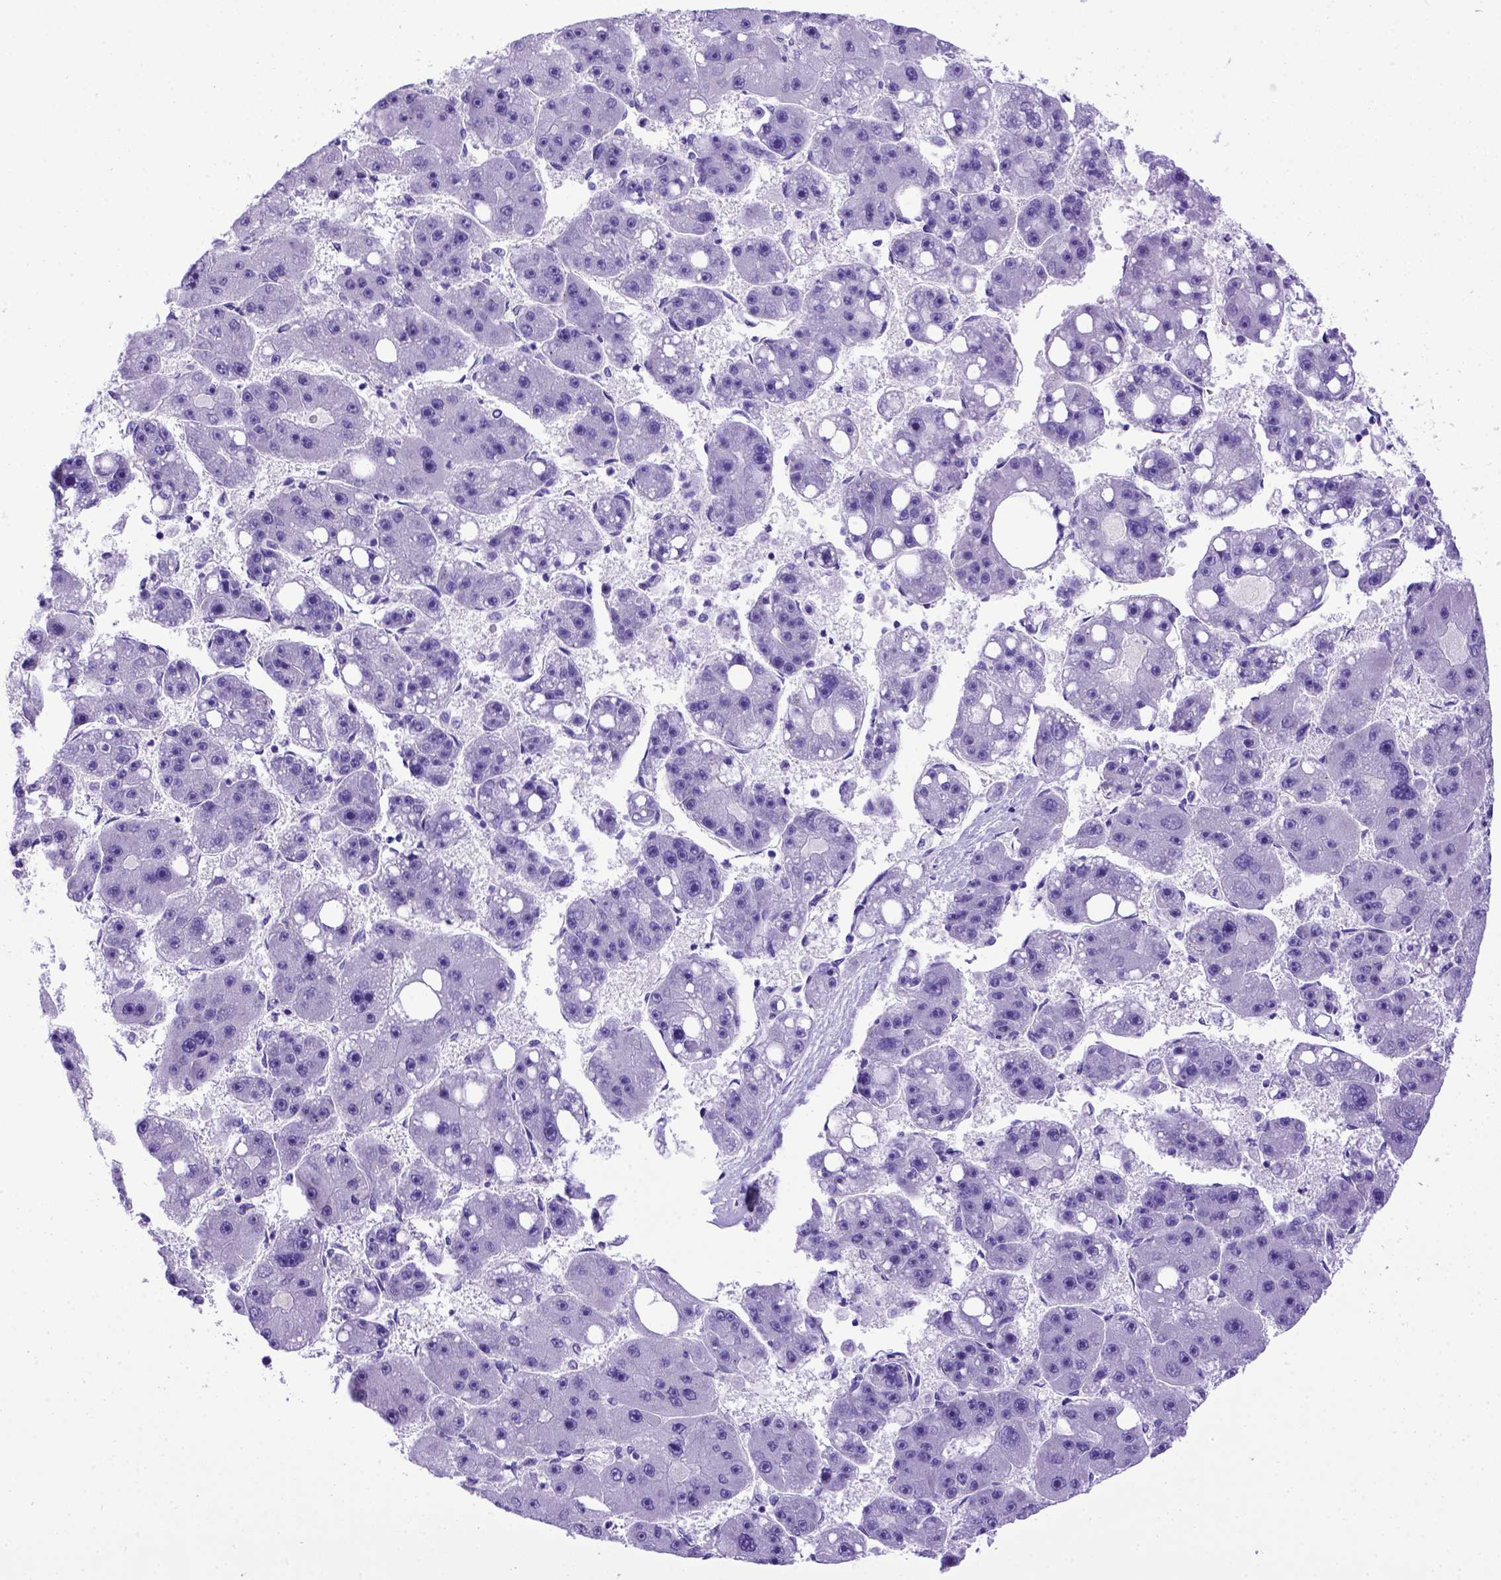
{"staining": {"intensity": "negative", "quantity": "none", "location": "none"}, "tissue": "liver cancer", "cell_type": "Tumor cells", "image_type": "cancer", "snomed": [{"axis": "morphology", "description": "Carcinoma, Hepatocellular, NOS"}, {"axis": "topography", "description": "Liver"}], "caption": "A high-resolution histopathology image shows immunohistochemistry staining of hepatocellular carcinoma (liver), which demonstrates no significant expression in tumor cells. The staining was performed using DAB to visualize the protein expression in brown, while the nuclei were stained in blue with hematoxylin (Magnification: 20x).", "gene": "MEOX2", "patient": {"sex": "female", "age": 61}}